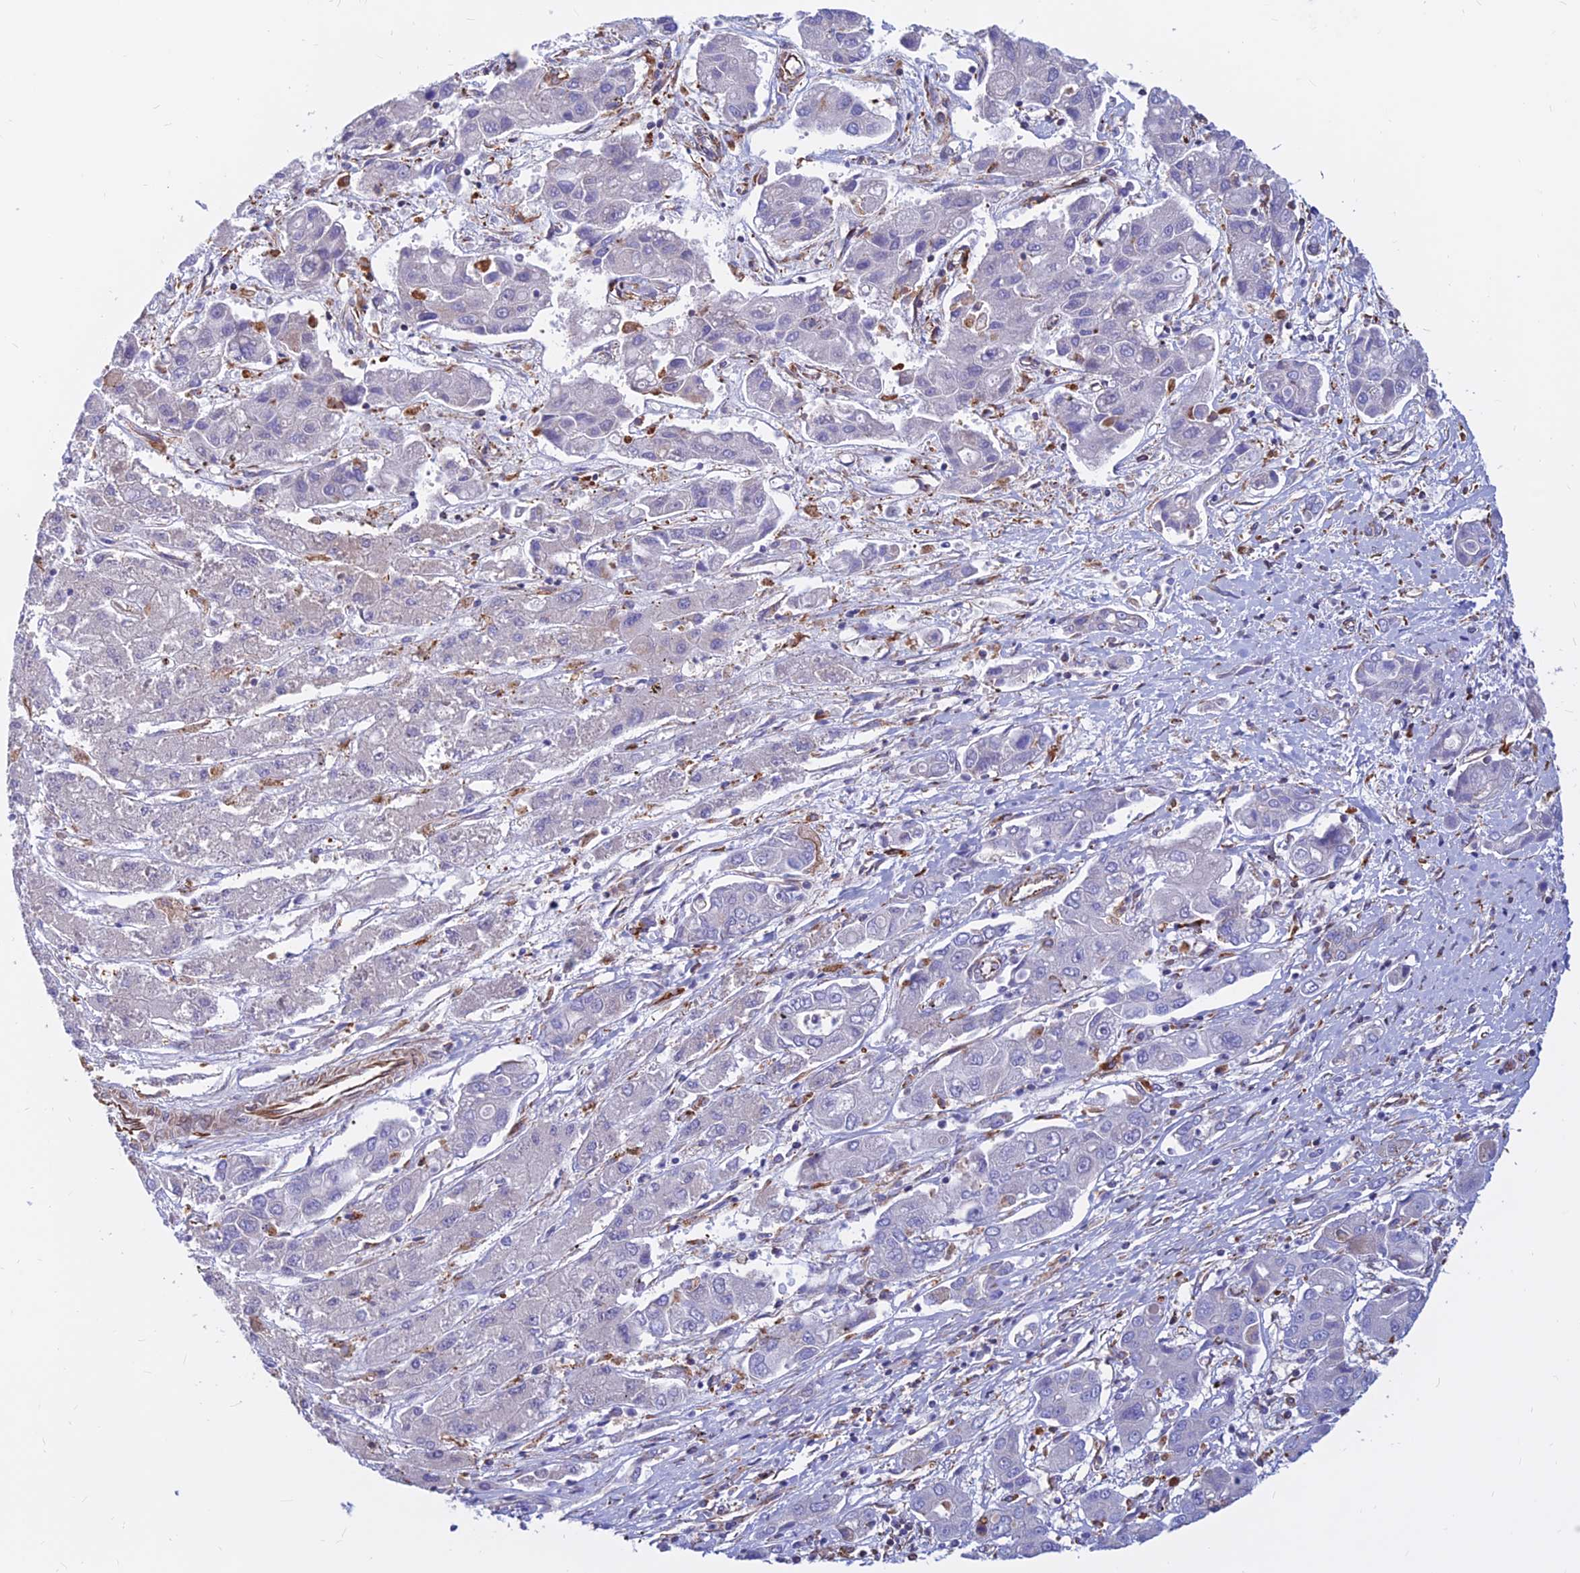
{"staining": {"intensity": "negative", "quantity": "none", "location": "none"}, "tissue": "liver cancer", "cell_type": "Tumor cells", "image_type": "cancer", "snomed": [{"axis": "morphology", "description": "Cholangiocarcinoma"}, {"axis": "topography", "description": "Liver"}], "caption": "Liver cancer (cholangiocarcinoma) was stained to show a protein in brown. There is no significant positivity in tumor cells.", "gene": "CDK18", "patient": {"sex": "male", "age": 67}}